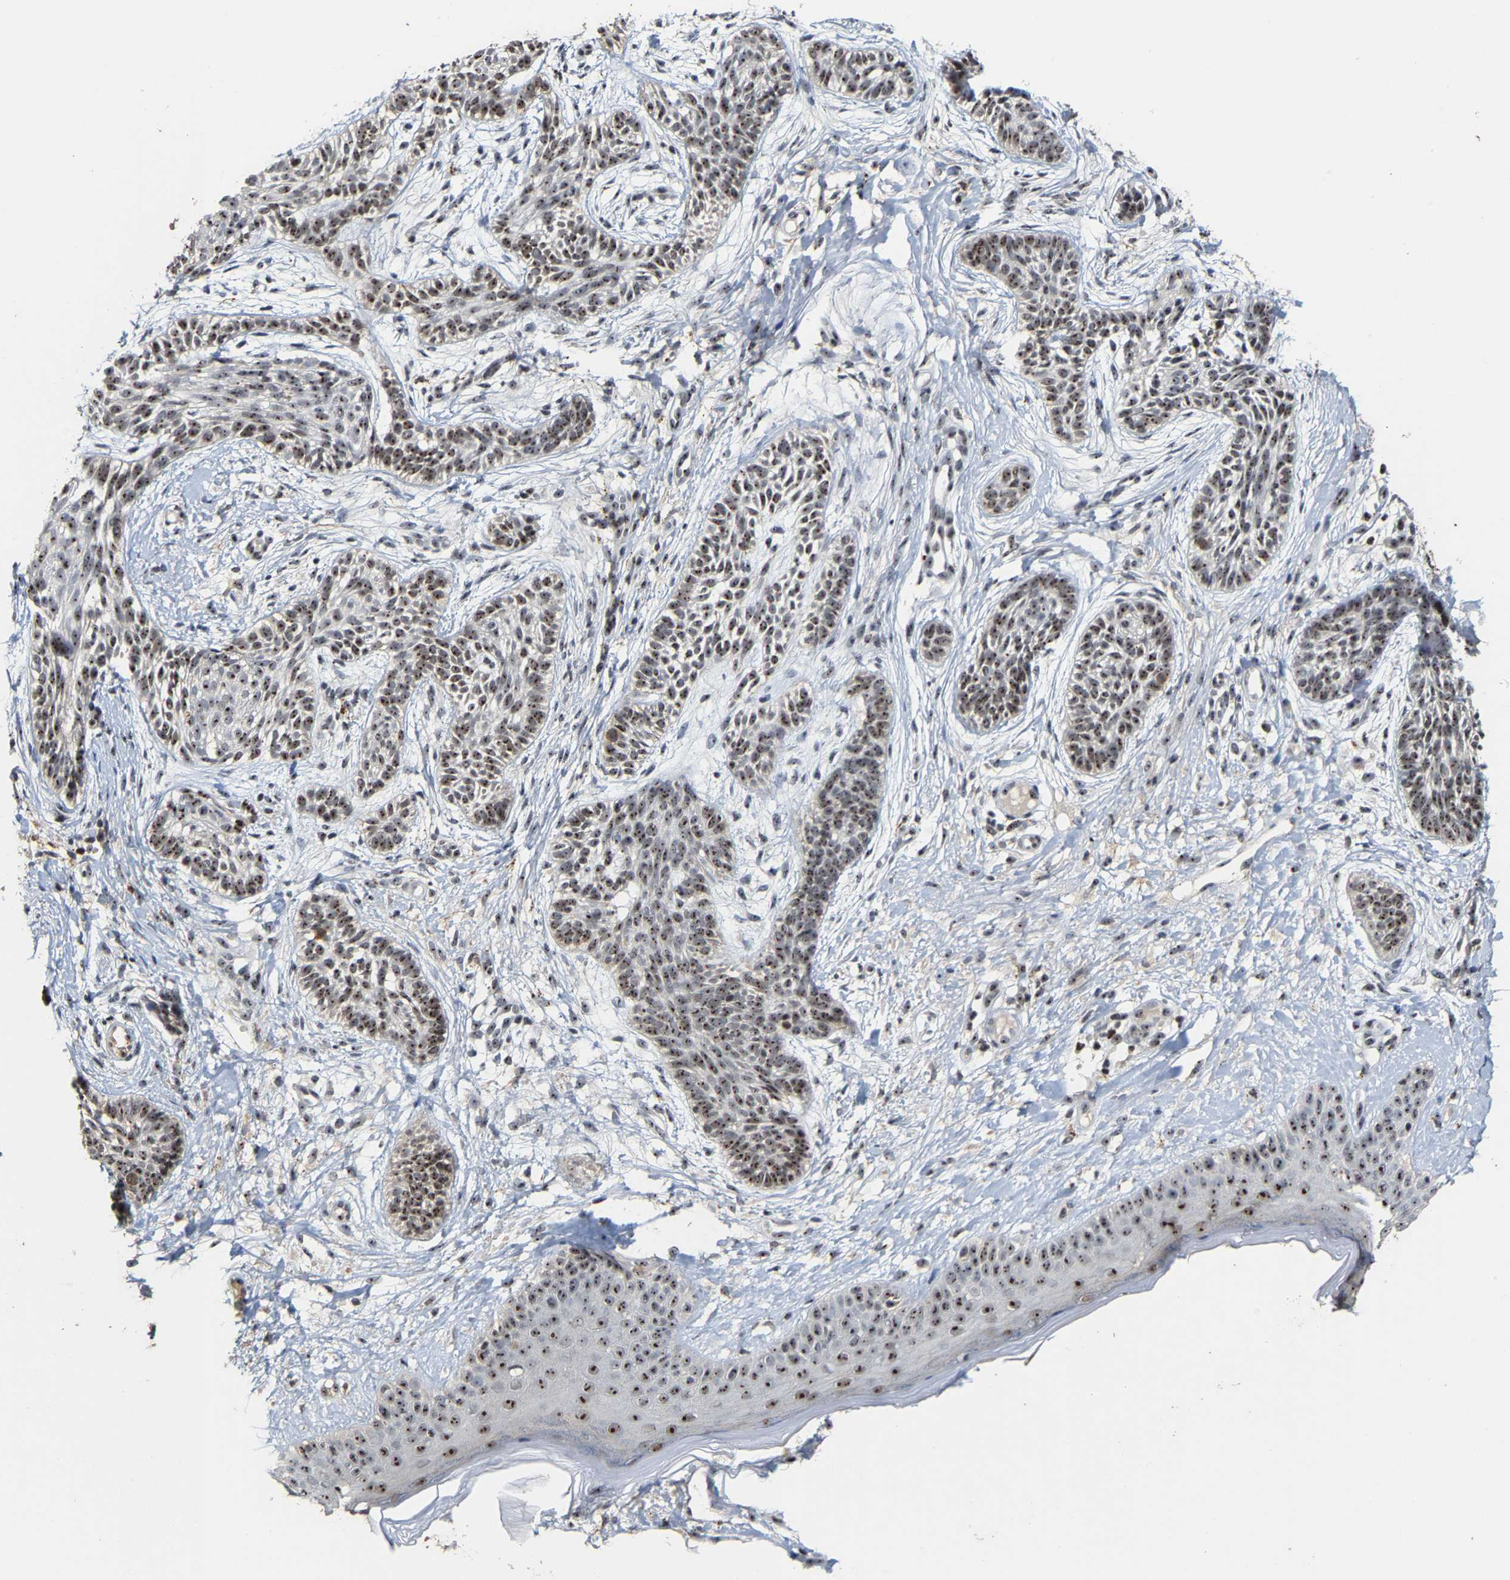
{"staining": {"intensity": "moderate", "quantity": ">75%", "location": "nuclear"}, "tissue": "skin cancer", "cell_type": "Tumor cells", "image_type": "cancer", "snomed": [{"axis": "morphology", "description": "Normal tissue, NOS"}, {"axis": "morphology", "description": "Basal cell carcinoma"}, {"axis": "topography", "description": "Skin"}], "caption": "There is medium levels of moderate nuclear staining in tumor cells of skin cancer (basal cell carcinoma), as demonstrated by immunohistochemical staining (brown color).", "gene": "NOP58", "patient": {"sex": "male", "age": 63}}